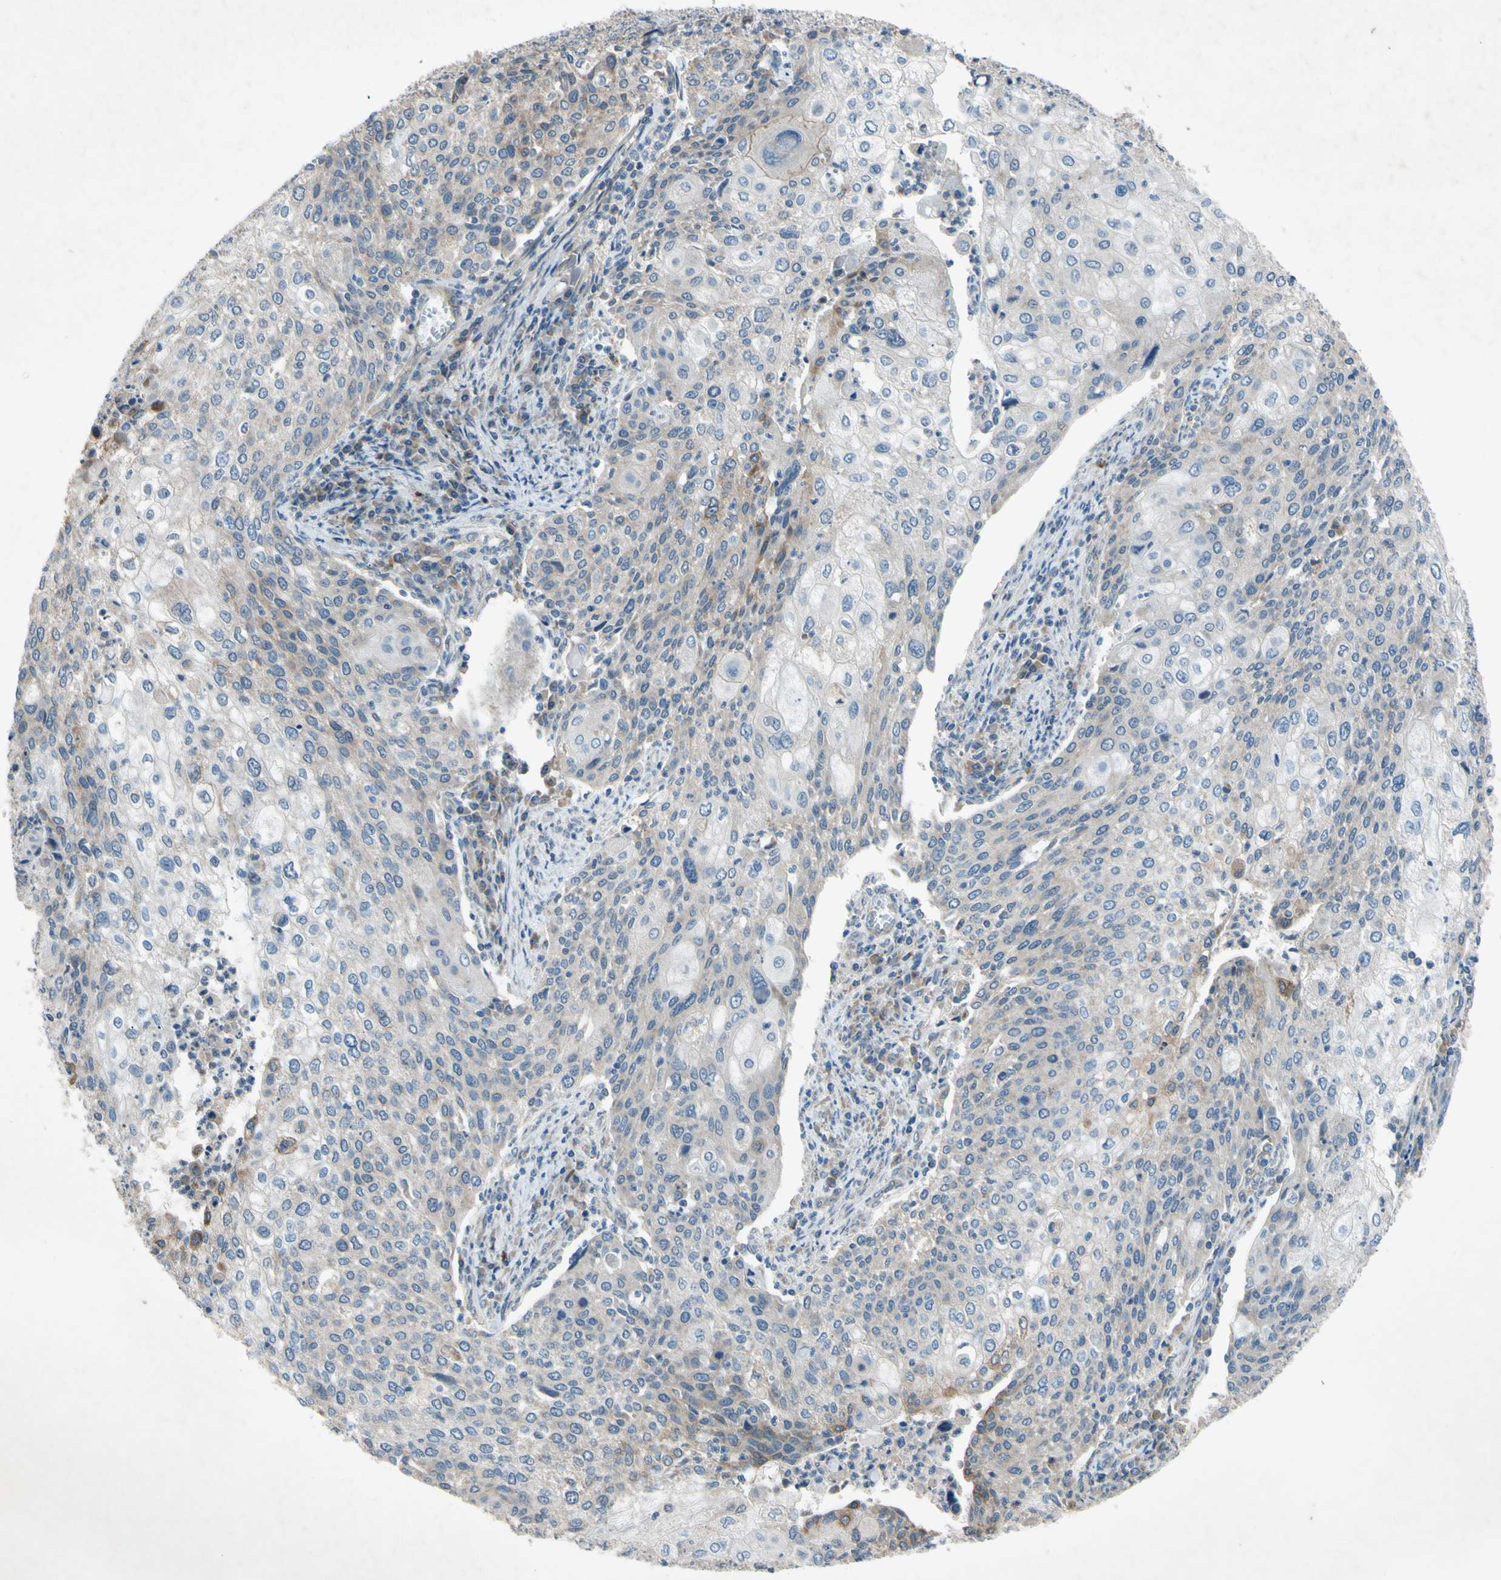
{"staining": {"intensity": "weak", "quantity": "<25%", "location": "cytoplasmic/membranous"}, "tissue": "cervical cancer", "cell_type": "Tumor cells", "image_type": "cancer", "snomed": [{"axis": "morphology", "description": "Squamous cell carcinoma, NOS"}, {"axis": "topography", "description": "Cervix"}], "caption": "This is an immunohistochemistry (IHC) micrograph of human squamous cell carcinoma (cervical). There is no expression in tumor cells.", "gene": "HILPDA", "patient": {"sex": "female", "age": 40}}